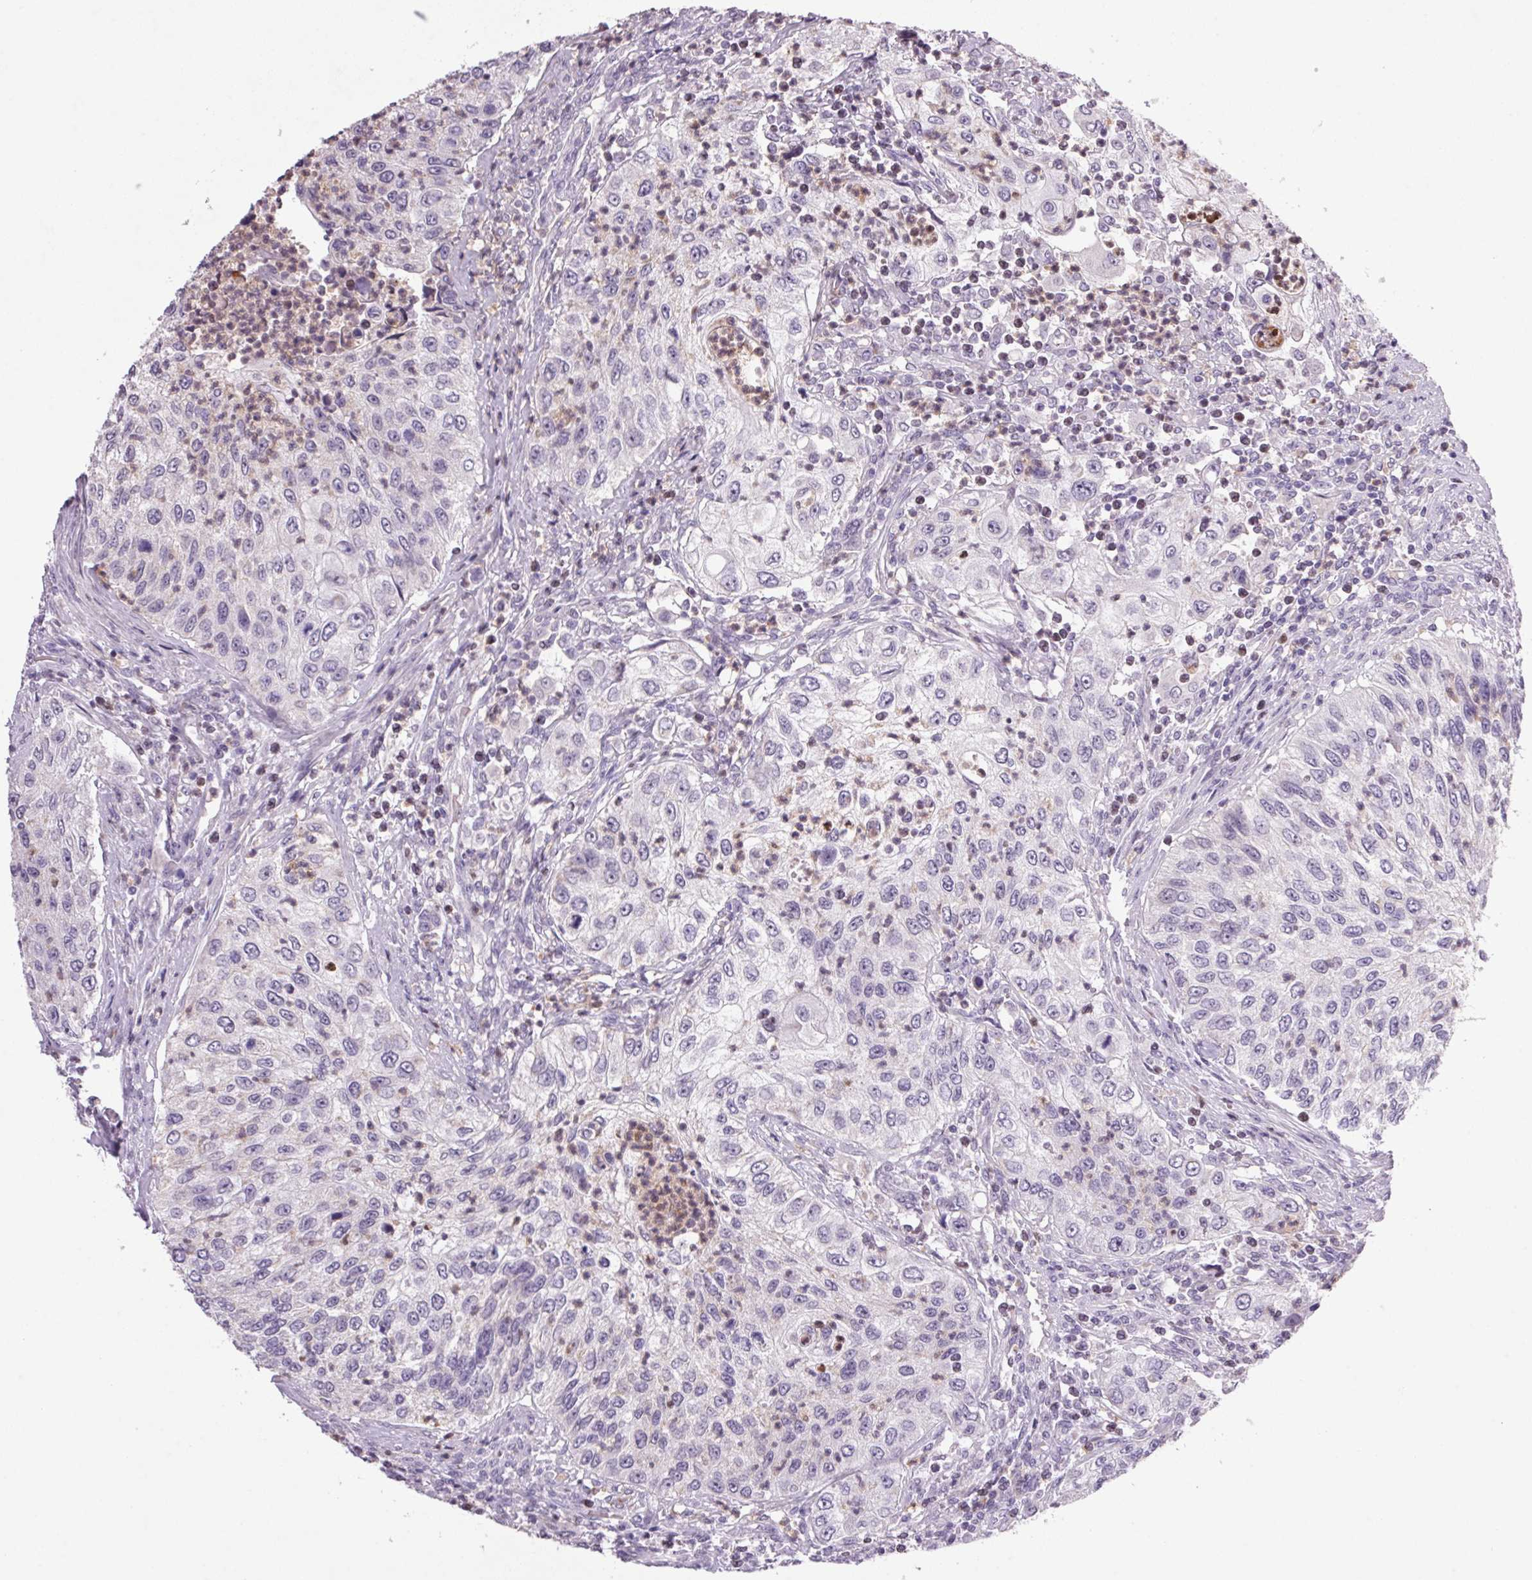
{"staining": {"intensity": "negative", "quantity": "none", "location": "none"}, "tissue": "urothelial cancer", "cell_type": "Tumor cells", "image_type": "cancer", "snomed": [{"axis": "morphology", "description": "Urothelial carcinoma, High grade"}, {"axis": "topography", "description": "Urinary bladder"}], "caption": "A histopathology image of human high-grade urothelial carcinoma is negative for staining in tumor cells. The staining was performed using DAB to visualize the protein expression in brown, while the nuclei were stained in blue with hematoxylin (Magnification: 20x).", "gene": "TRDN", "patient": {"sex": "female", "age": 60}}